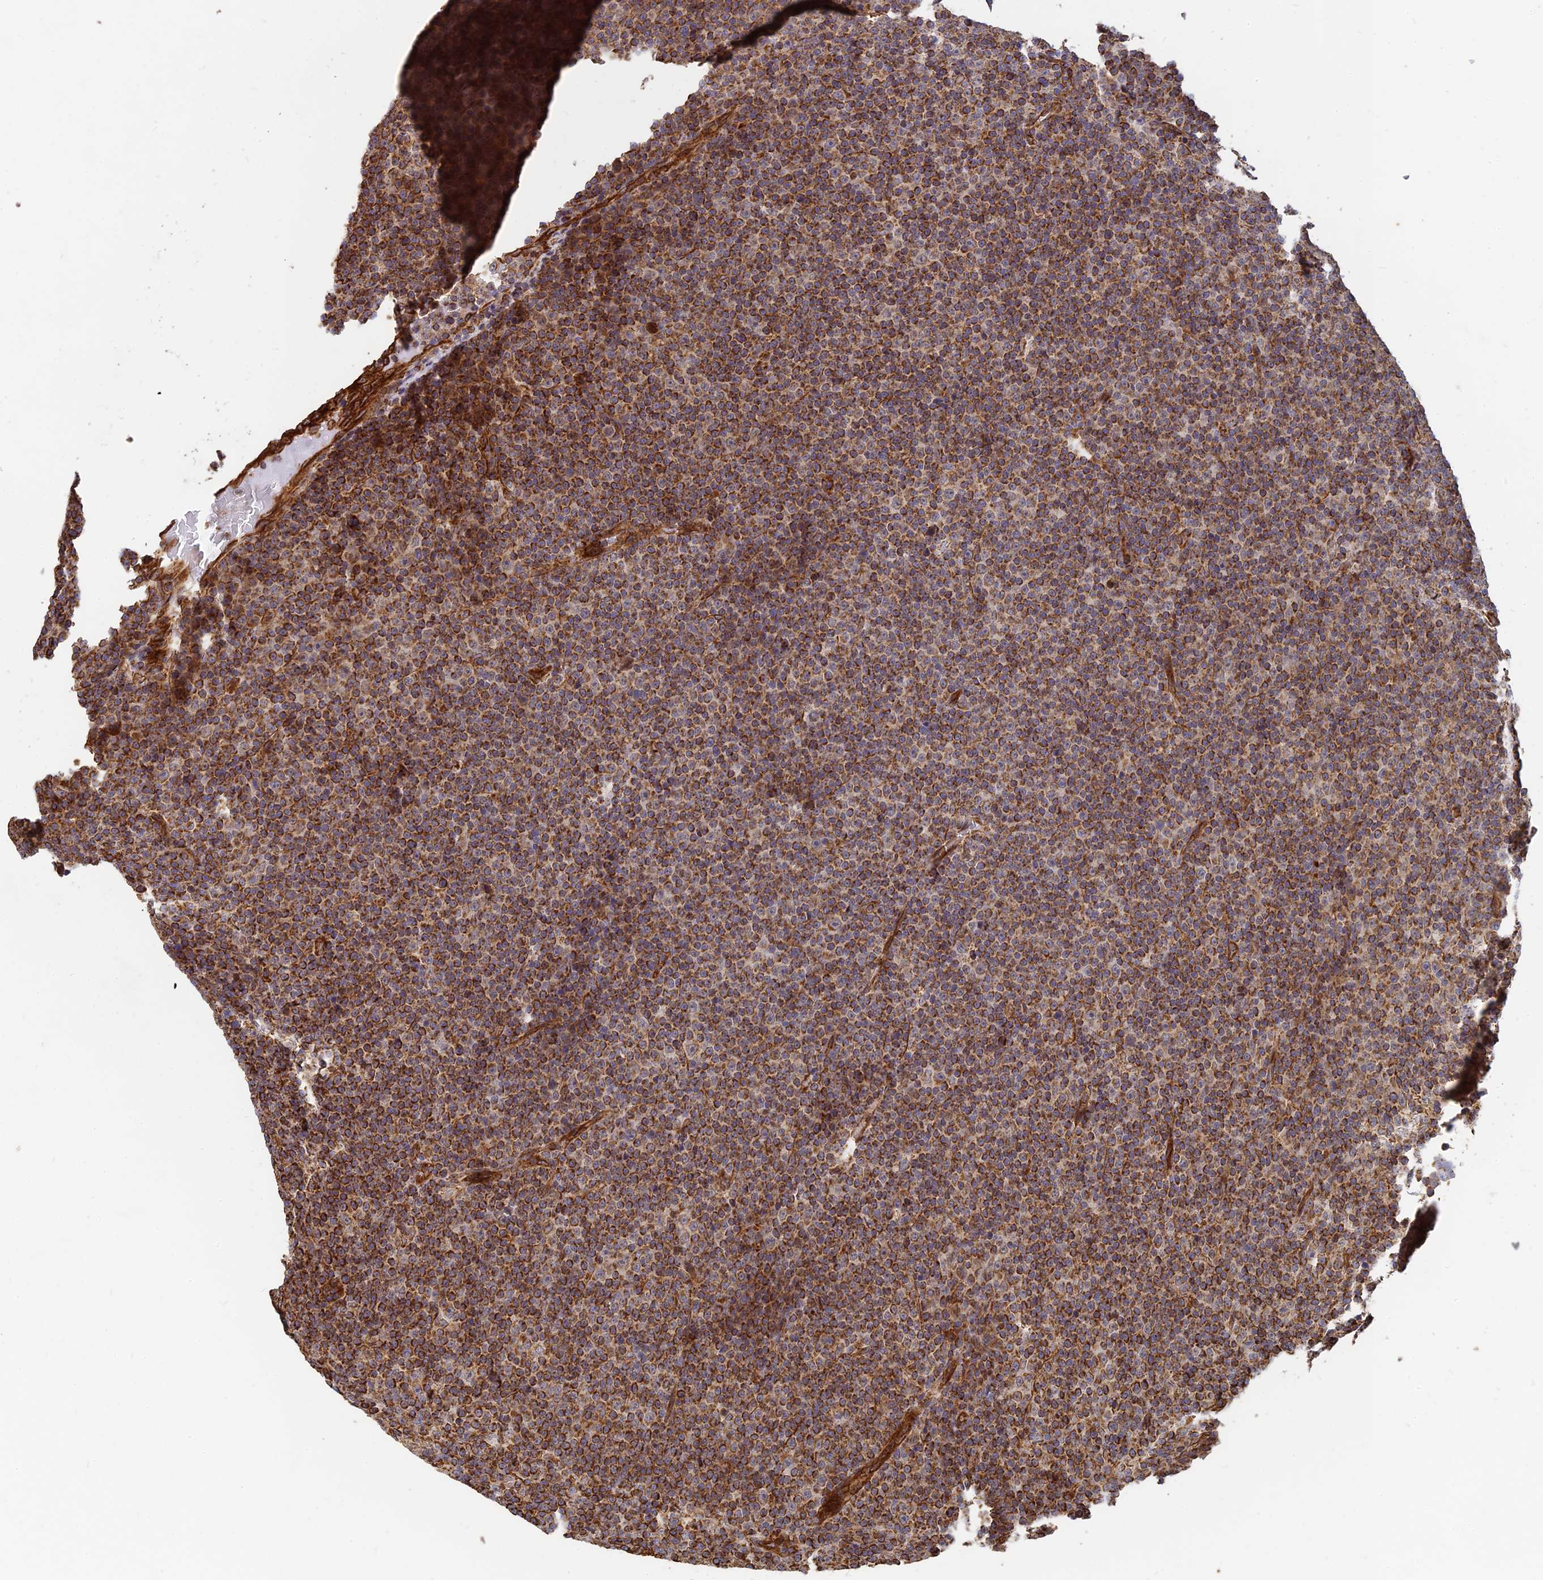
{"staining": {"intensity": "strong", "quantity": ">75%", "location": "cytoplasmic/membranous"}, "tissue": "lymphoma", "cell_type": "Tumor cells", "image_type": "cancer", "snomed": [{"axis": "morphology", "description": "Malignant lymphoma, non-Hodgkin's type, Low grade"}, {"axis": "topography", "description": "Lymph node"}], "caption": "The photomicrograph exhibits immunohistochemical staining of low-grade malignant lymphoma, non-Hodgkin's type. There is strong cytoplasmic/membranous staining is present in approximately >75% of tumor cells.", "gene": "DSTYK", "patient": {"sex": "female", "age": 67}}